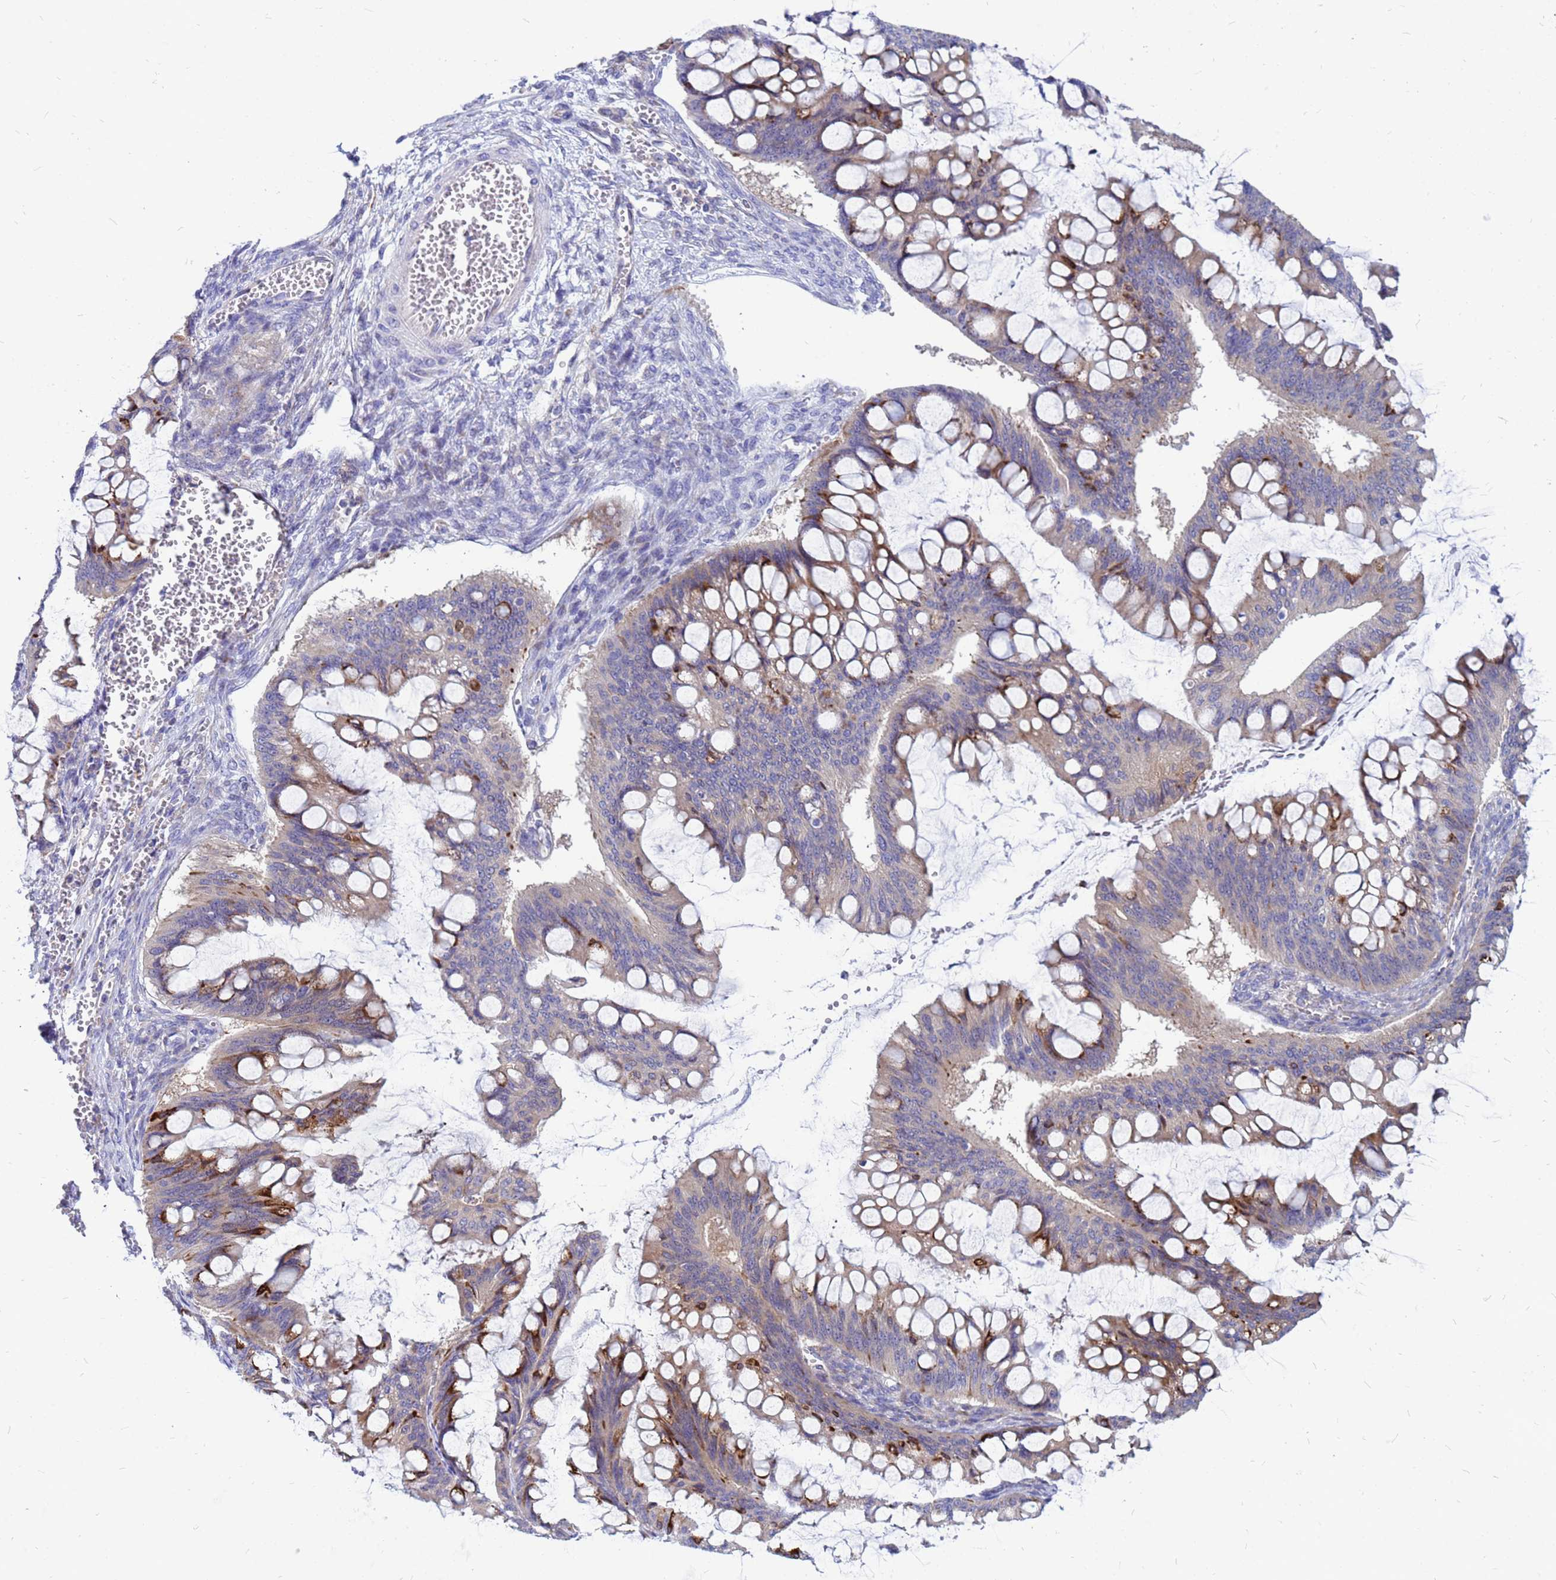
{"staining": {"intensity": "strong", "quantity": "<25%", "location": "cytoplasmic/membranous"}, "tissue": "ovarian cancer", "cell_type": "Tumor cells", "image_type": "cancer", "snomed": [{"axis": "morphology", "description": "Cystadenocarcinoma, mucinous, NOS"}, {"axis": "topography", "description": "Ovary"}], "caption": "DAB (3,3'-diaminobenzidine) immunohistochemical staining of mucinous cystadenocarcinoma (ovarian) demonstrates strong cytoplasmic/membranous protein staining in approximately <25% of tumor cells. (brown staining indicates protein expression, while blue staining denotes nuclei).", "gene": "FHIP1A", "patient": {"sex": "female", "age": 73}}